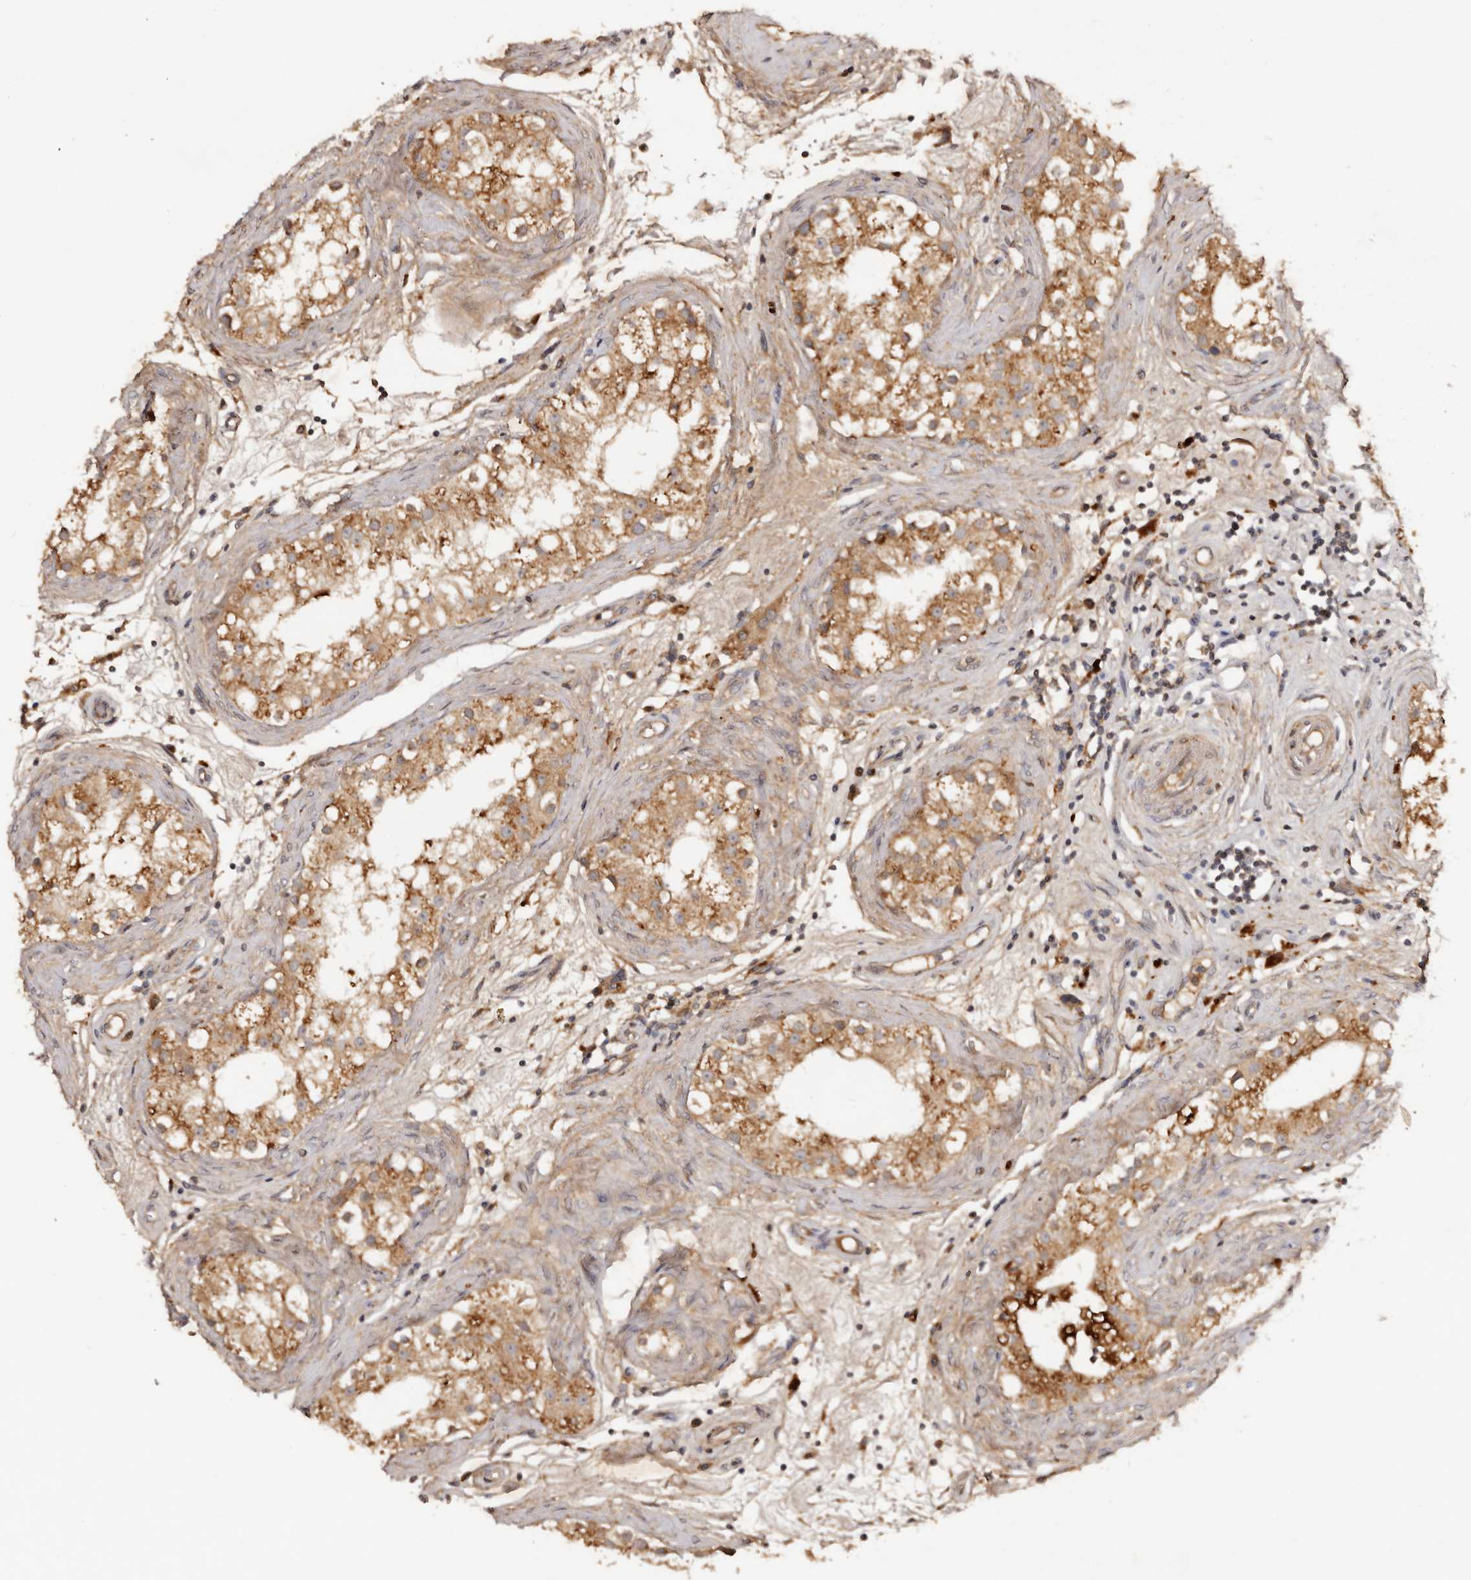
{"staining": {"intensity": "moderate", "quantity": ">75%", "location": "cytoplasmic/membranous"}, "tissue": "testis", "cell_type": "Cells in seminiferous ducts", "image_type": "normal", "snomed": [{"axis": "morphology", "description": "Normal tissue, NOS"}, {"axis": "topography", "description": "Testis"}], "caption": "Immunohistochemistry of unremarkable testis demonstrates medium levels of moderate cytoplasmic/membranous staining in approximately >75% of cells in seminiferous ducts. Immunohistochemistry (ihc) stains the protein in brown and the nuclei are stained blue.", "gene": "PKIB", "patient": {"sex": "male", "age": 84}}